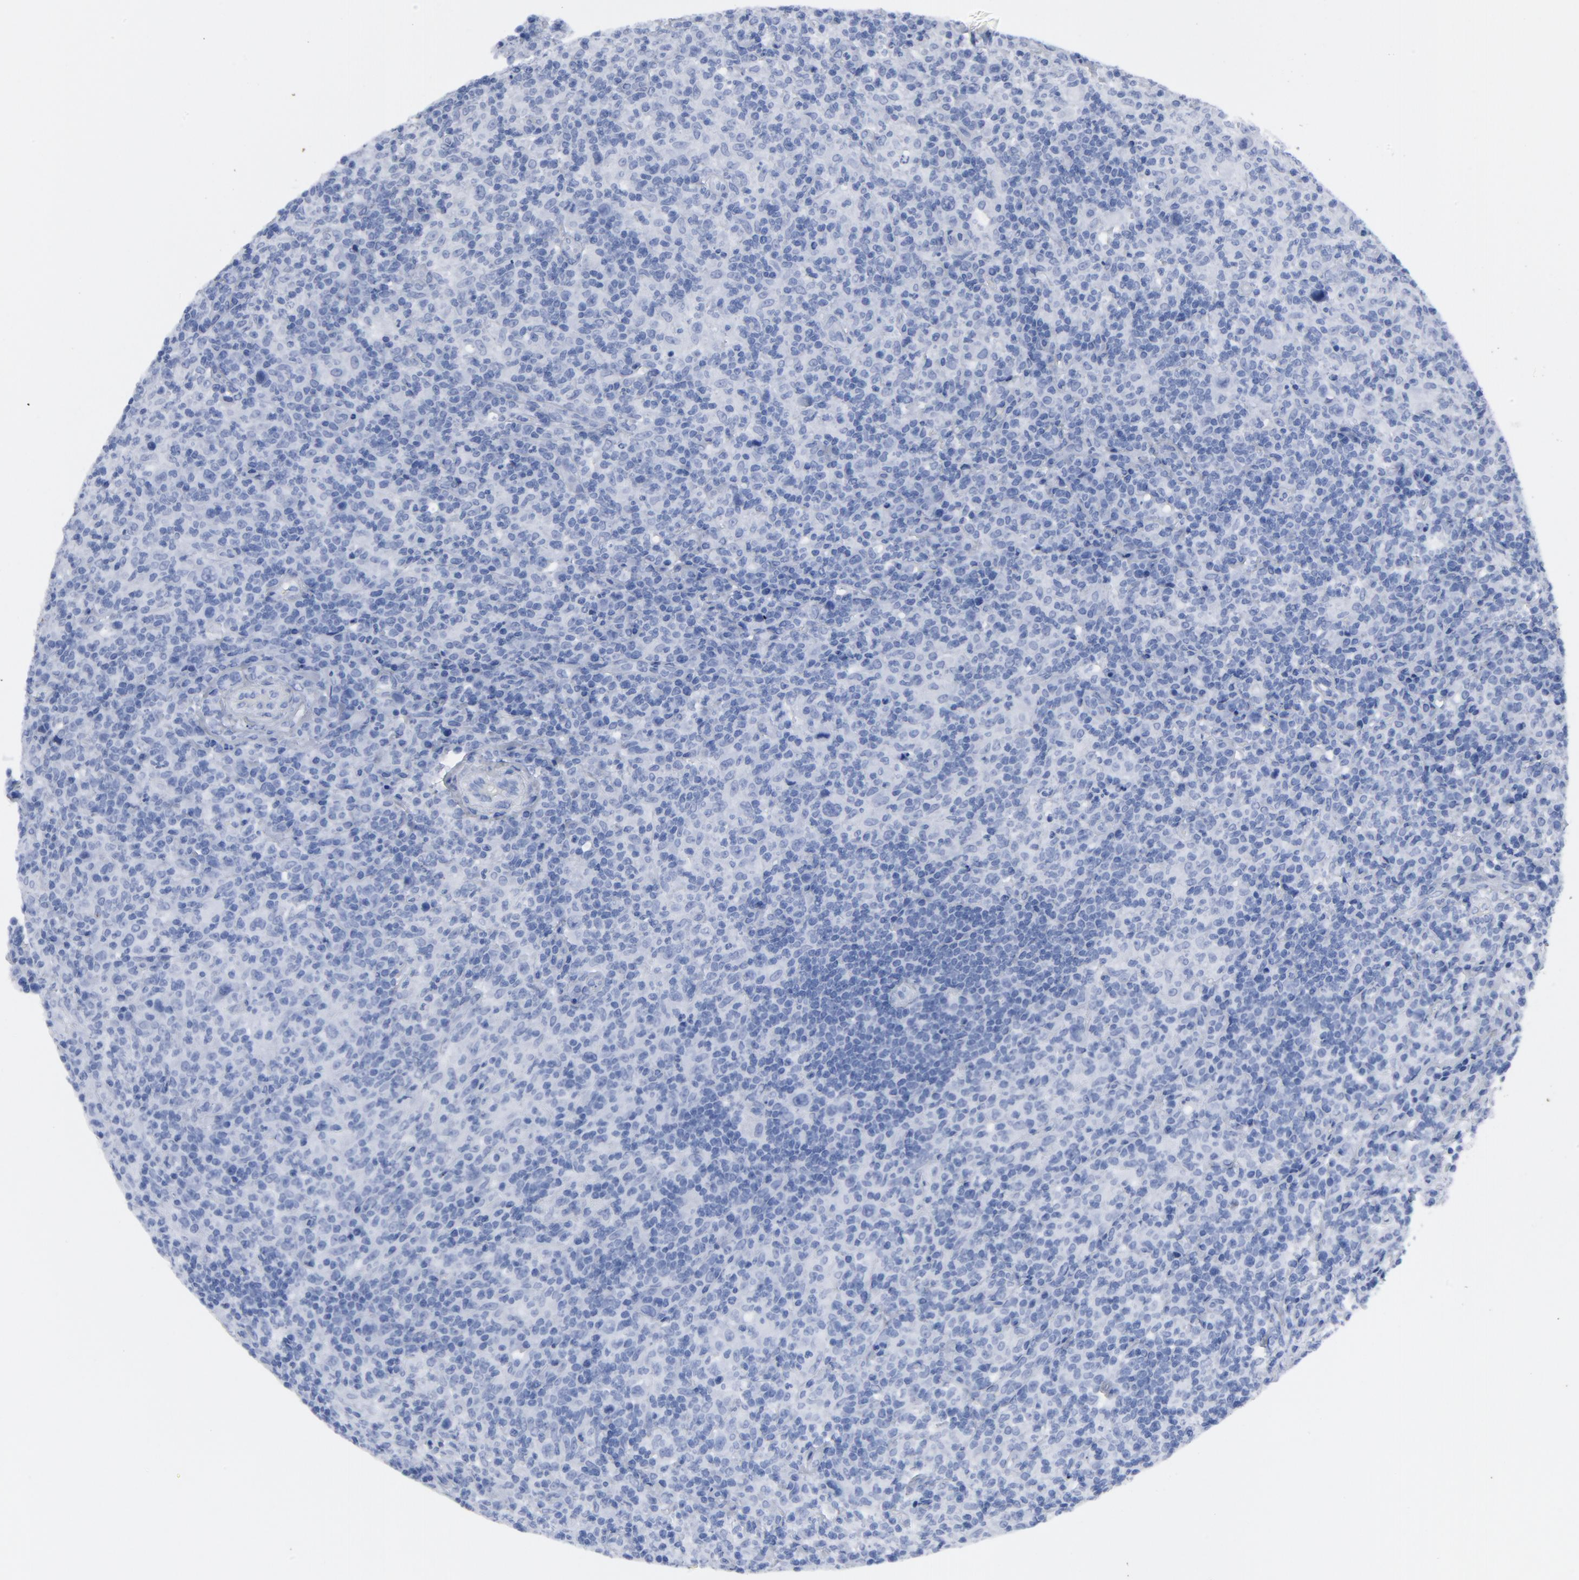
{"staining": {"intensity": "negative", "quantity": "none", "location": "none"}, "tissue": "lymphoma", "cell_type": "Tumor cells", "image_type": "cancer", "snomed": [{"axis": "morphology", "description": "Hodgkin's disease, NOS"}, {"axis": "topography", "description": "Lymph node"}], "caption": "Hodgkin's disease was stained to show a protein in brown. There is no significant expression in tumor cells.", "gene": "TSPAN6", "patient": {"sex": "male", "age": 65}}